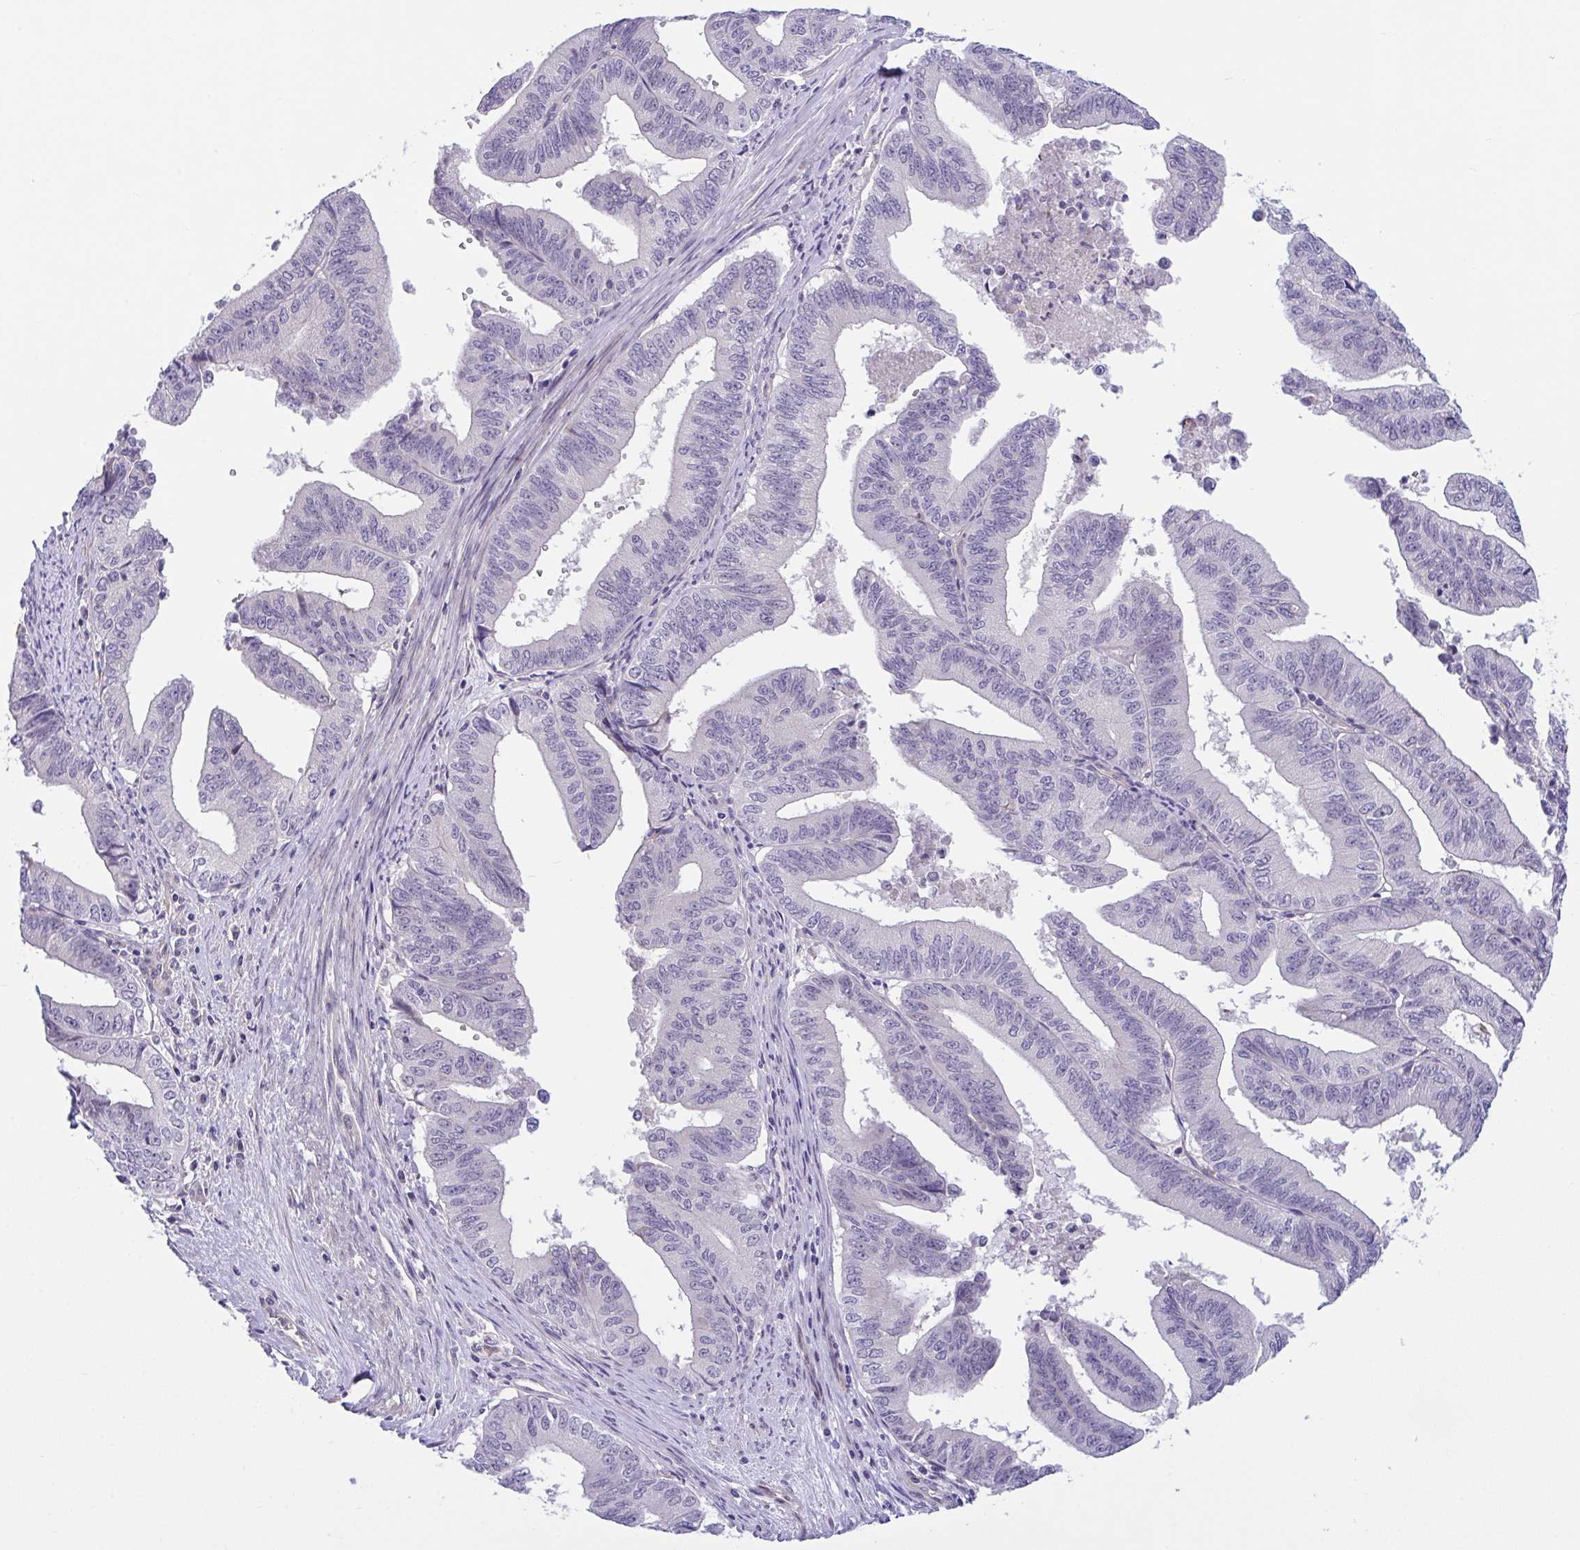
{"staining": {"intensity": "negative", "quantity": "none", "location": "none"}, "tissue": "endometrial cancer", "cell_type": "Tumor cells", "image_type": "cancer", "snomed": [{"axis": "morphology", "description": "Adenocarcinoma, NOS"}, {"axis": "topography", "description": "Endometrium"}], "caption": "IHC photomicrograph of neoplastic tissue: human endometrial cancer (adenocarcinoma) stained with DAB exhibits no significant protein expression in tumor cells. Brightfield microscopy of immunohistochemistry (IHC) stained with DAB (brown) and hematoxylin (blue), captured at high magnification.", "gene": "RHOXF1", "patient": {"sex": "female", "age": 65}}